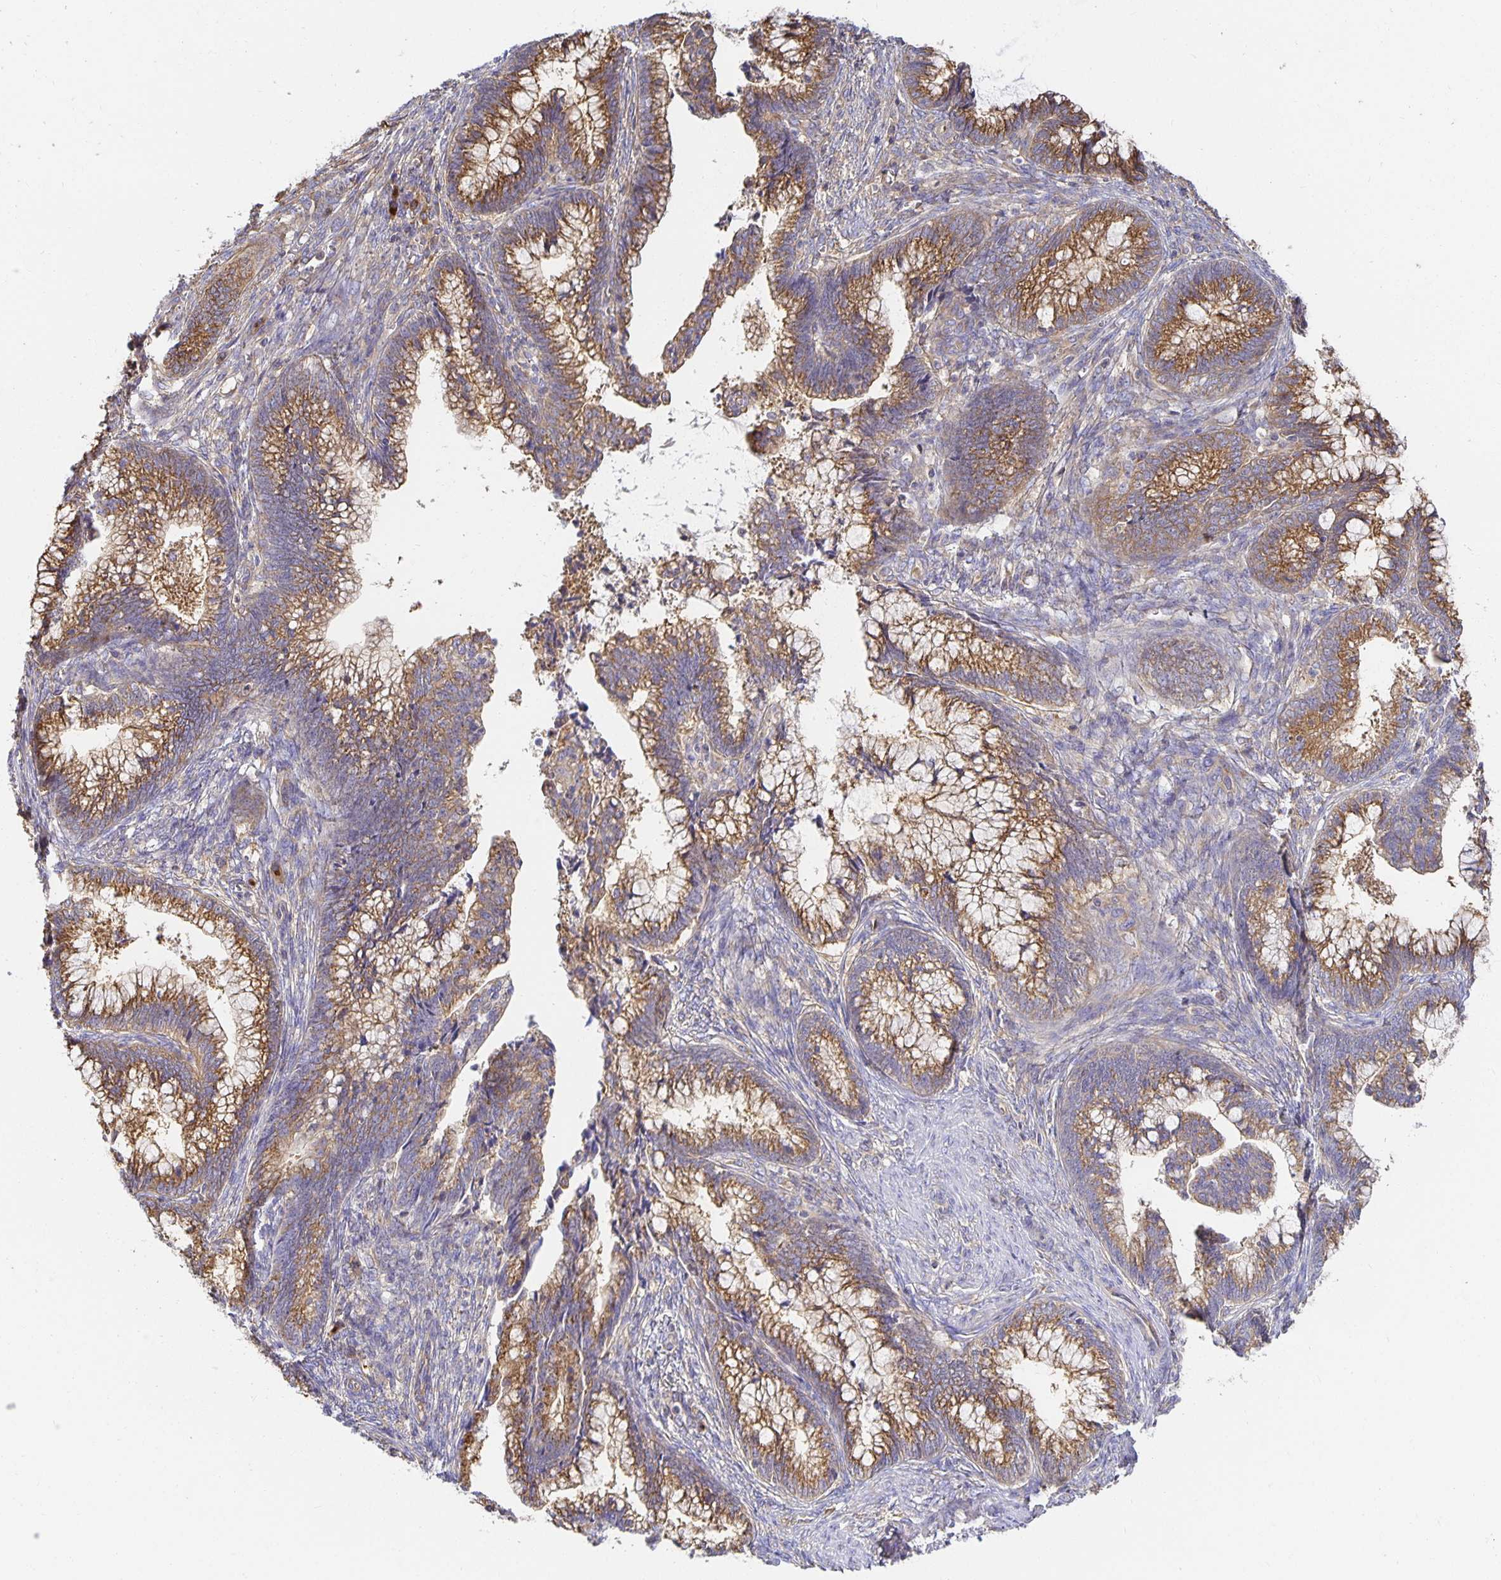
{"staining": {"intensity": "moderate", "quantity": ">75%", "location": "cytoplasmic/membranous"}, "tissue": "cervical cancer", "cell_type": "Tumor cells", "image_type": "cancer", "snomed": [{"axis": "morphology", "description": "Adenocarcinoma, NOS"}, {"axis": "topography", "description": "Cervix"}], "caption": "This is a micrograph of immunohistochemistry (IHC) staining of cervical cancer, which shows moderate positivity in the cytoplasmic/membranous of tumor cells.", "gene": "USO1", "patient": {"sex": "female", "age": 44}}